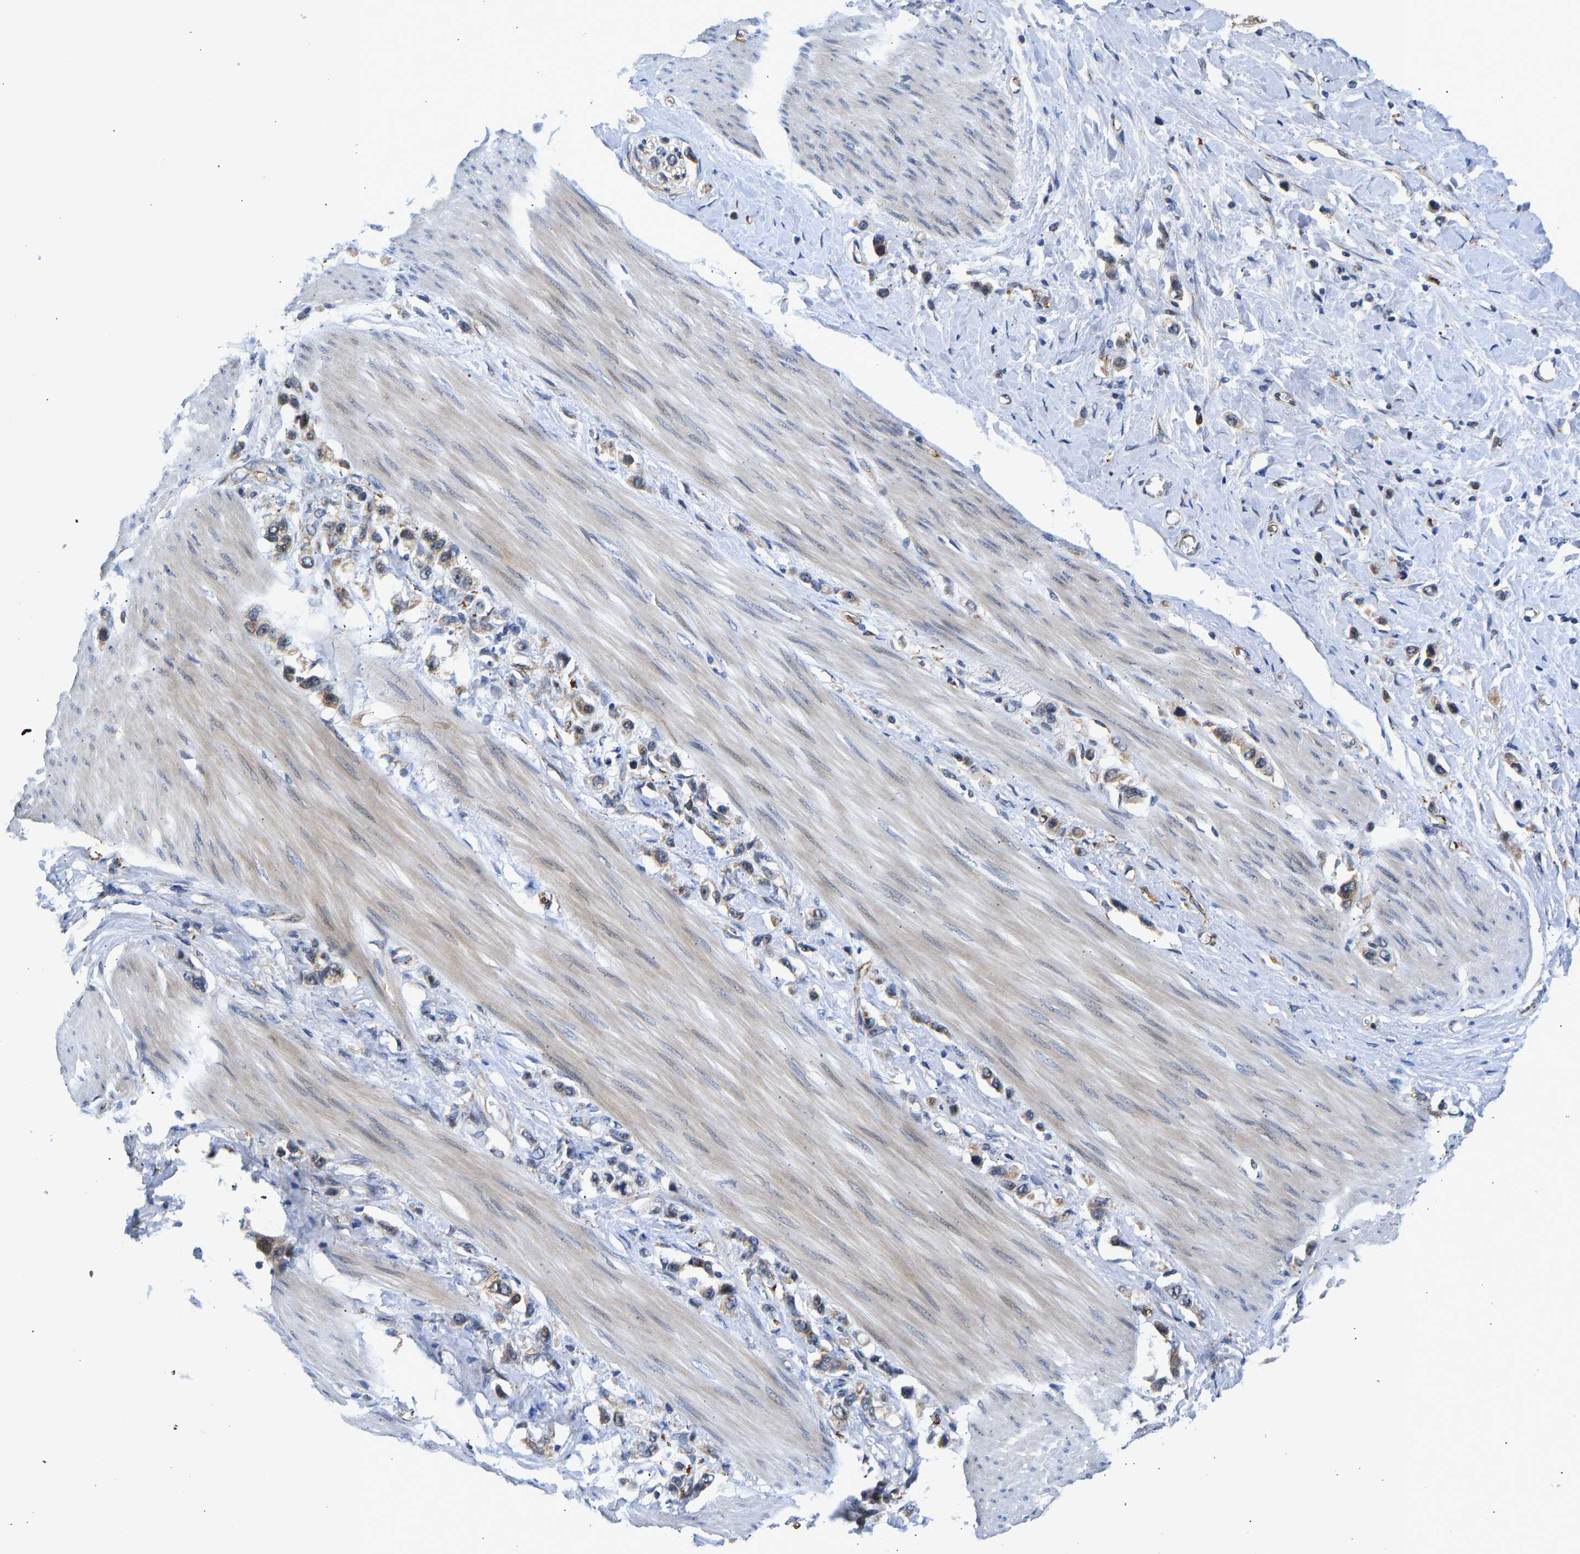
{"staining": {"intensity": "weak", "quantity": "25%-75%", "location": "cytoplasmic/membranous"}, "tissue": "stomach cancer", "cell_type": "Tumor cells", "image_type": "cancer", "snomed": [{"axis": "morphology", "description": "Adenocarcinoma, NOS"}, {"axis": "topography", "description": "Stomach"}], "caption": "This image reveals immunohistochemistry (IHC) staining of stomach adenocarcinoma, with low weak cytoplasmic/membranous staining in approximately 25%-75% of tumor cells.", "gene": "RESF1", "patient": {"sex": "female", "age": 65}}